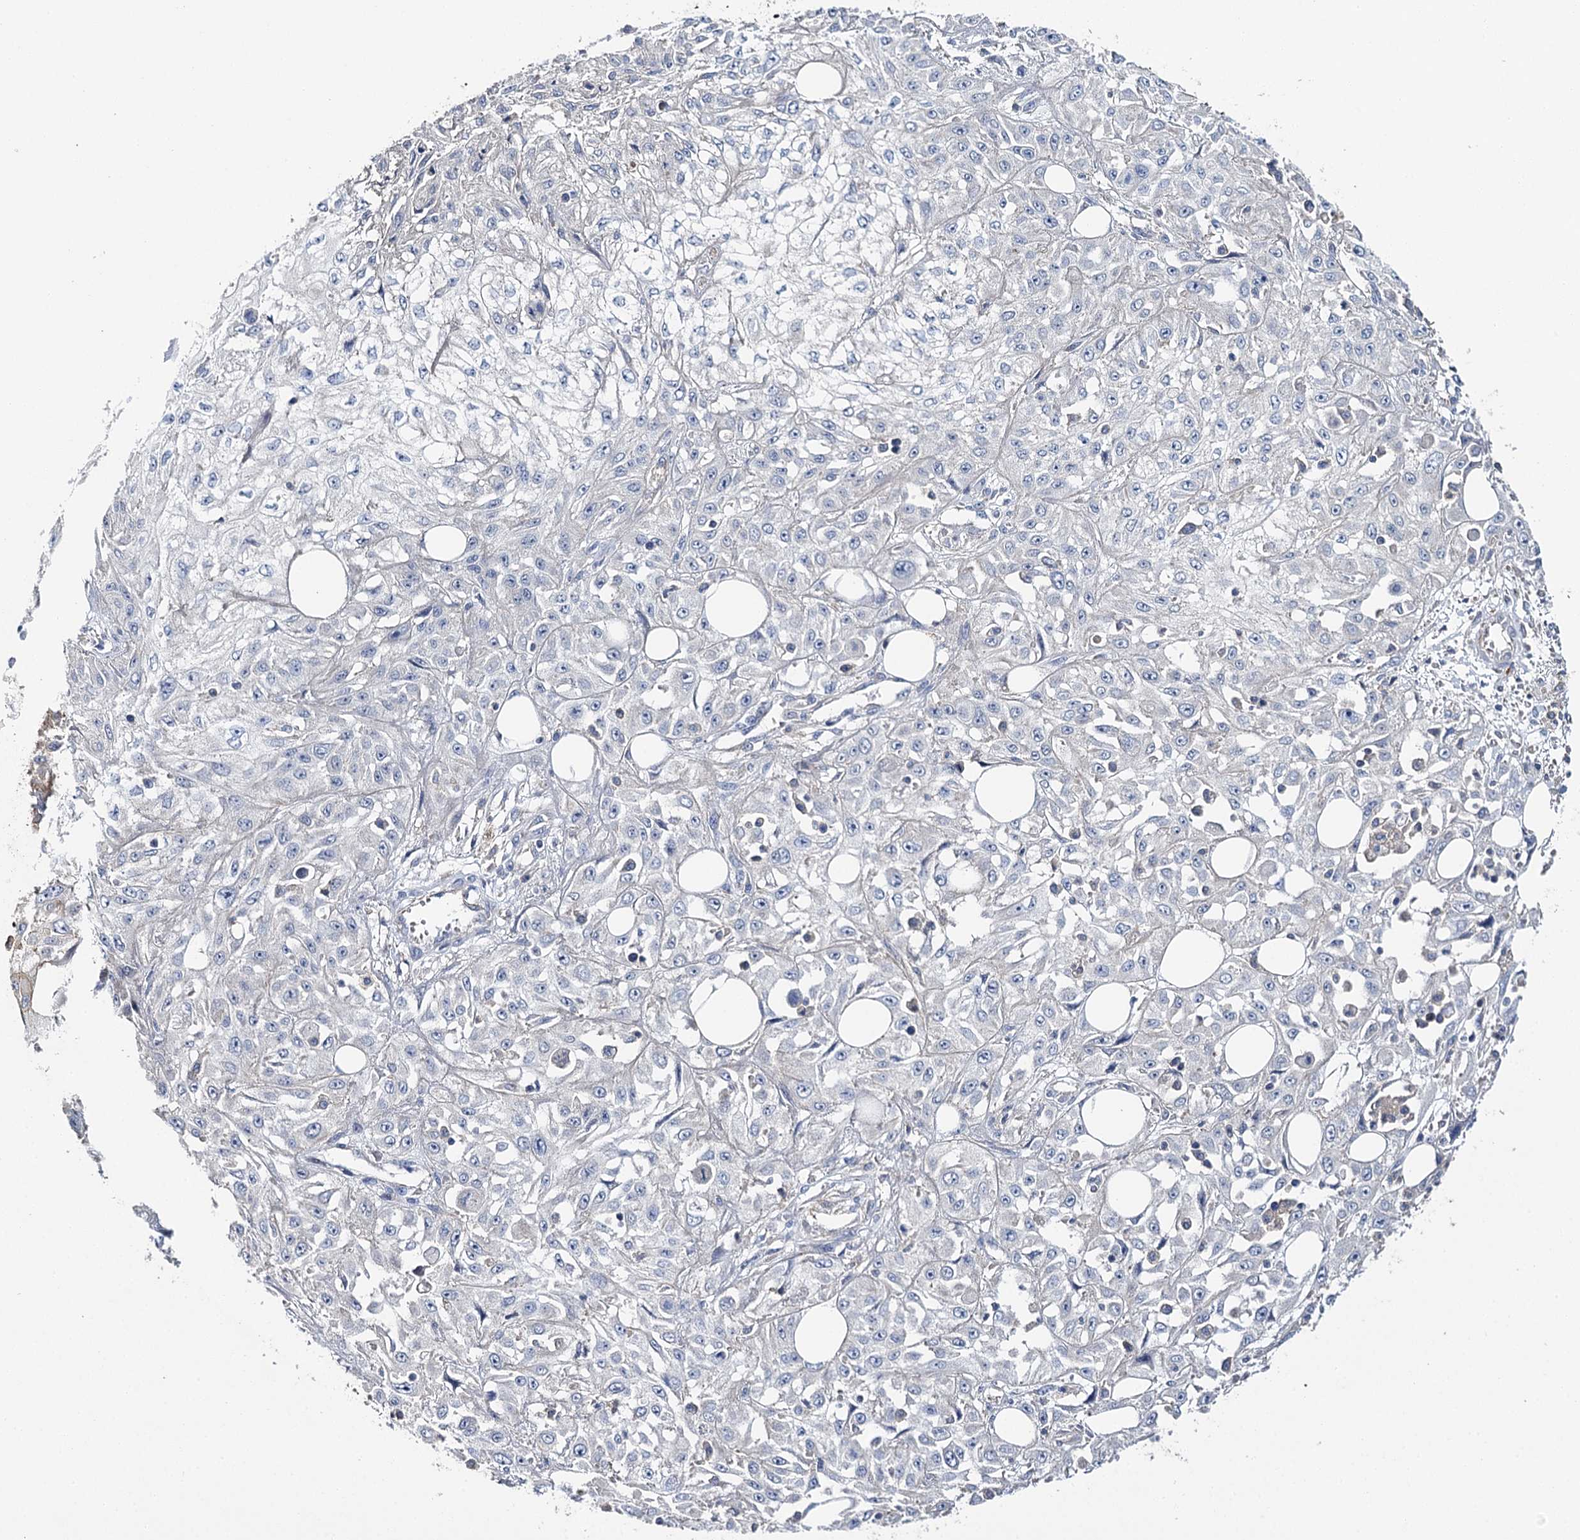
{"staining": {"intensity": "negative", "quantity": "none", "location": "none"}, "tissue": "skin cancer", "cell_type": "Tumor cells", "image_type": "cancer", "snomed": [{"axis": "morphology", "description": "Squamous cell carcinoma, NOS"}, {"axis": "morphology", "description": "Squamous cell carcinoma, metastatic, NOS"}, {"axis": "topography", "description": "Skin"}, {"axis": "topography", "description": "Lymph node"}], "caption": "Human skin metastatic squamous cell carcinoma stained for a protein using immunohistochemistry displays no positivity in tumor cells.", "gene": "EPYC", "patient": {"sex": "male", "age": 75}}